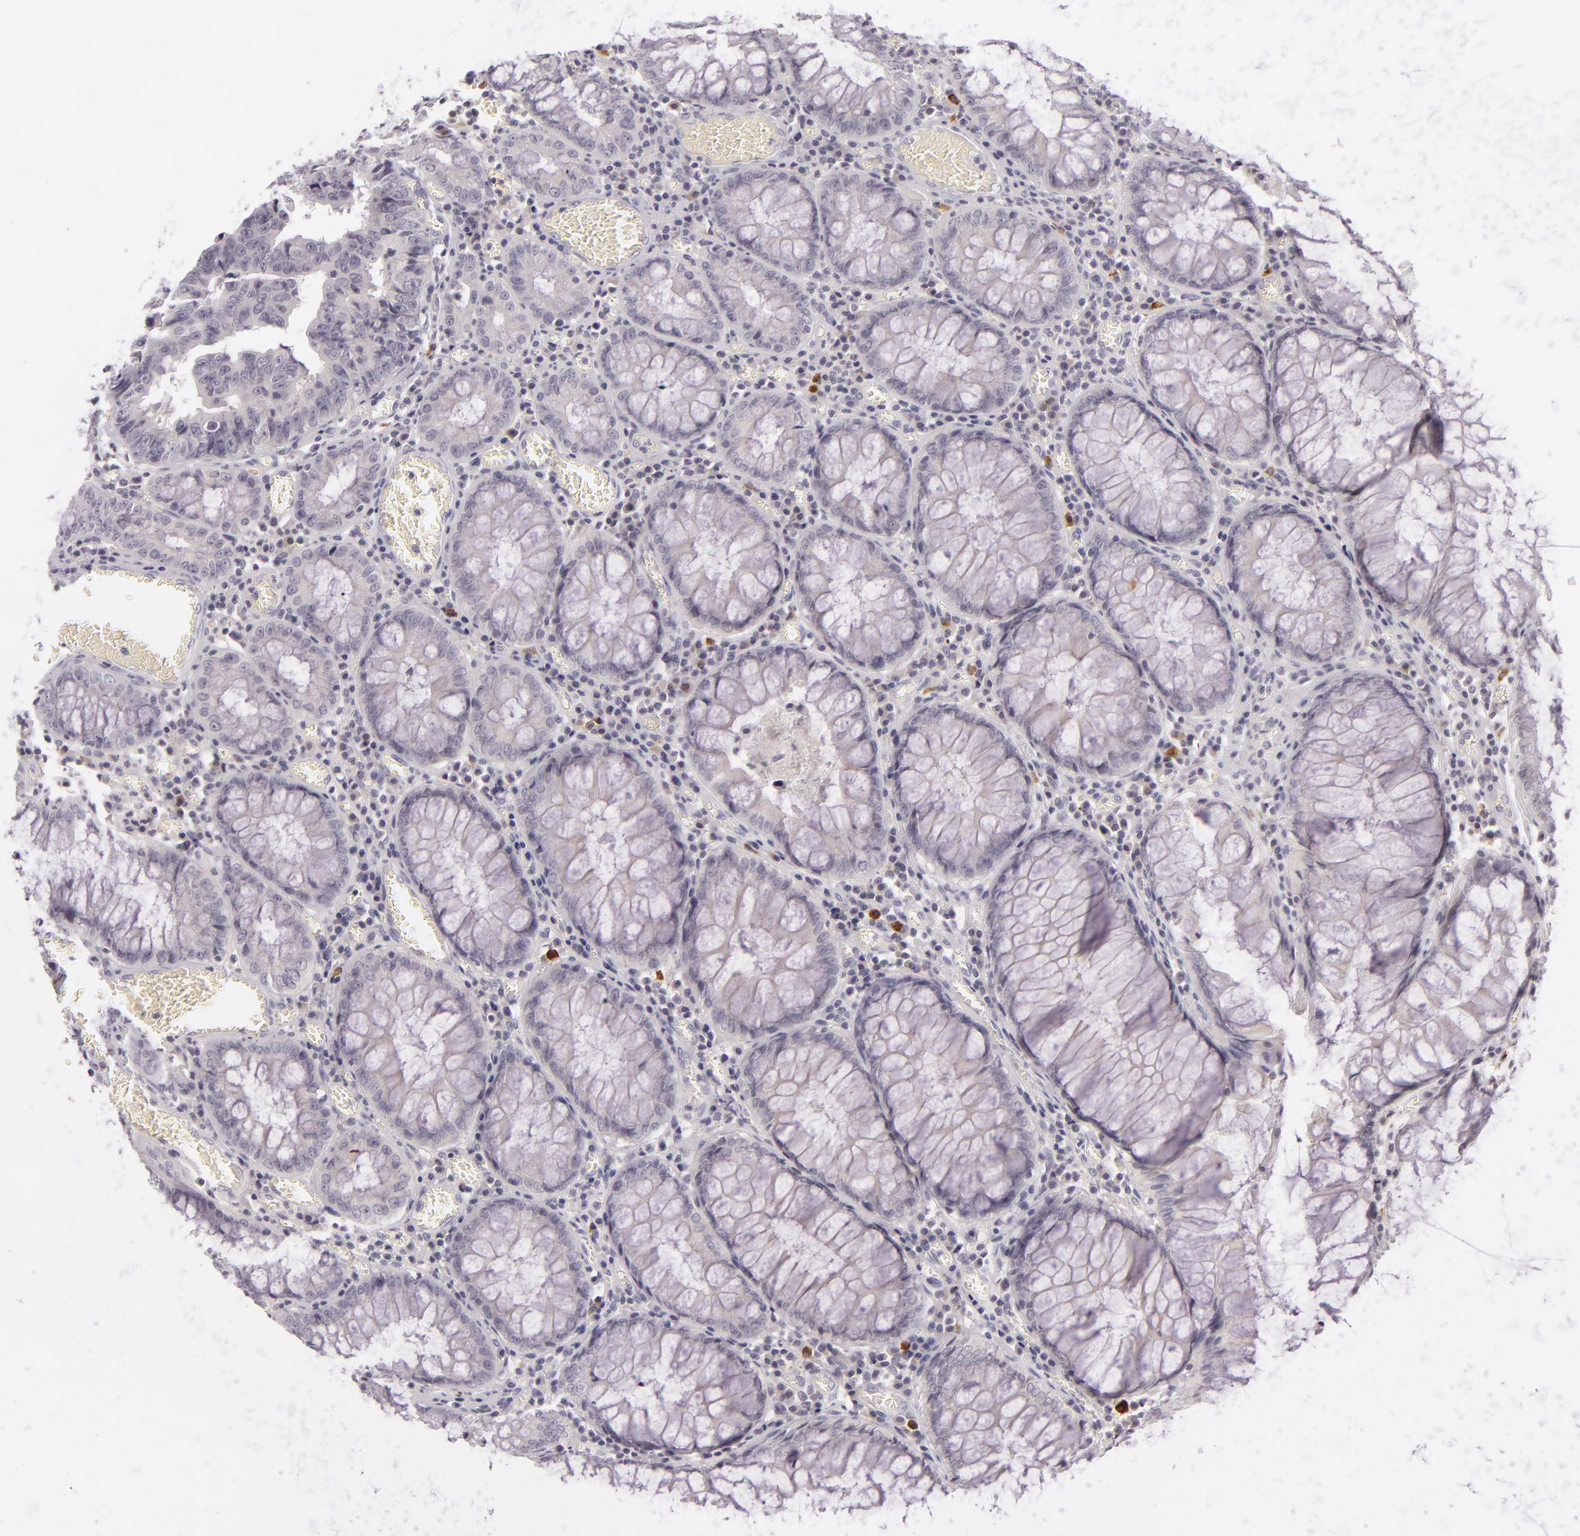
{"staining": {"intensity": "negative", "quantity": "none", "location": "none"}, "tissue": "colorectal cancer", "cell_type": "Tumor cells", "image_type": "cancer", "snomed": [{"axis": "morphology", "description": "Adenocarcinoma, NOS"}, {"axis": "topography", "description": "Rectum"}], "caption": "Colorectal cancer (adenocarcinoma) was stained to show a protein in brown. There is no significant positivity in tumor cells.", "gene": "DAG1", "patient": {"sex": "female", "age": 98}}